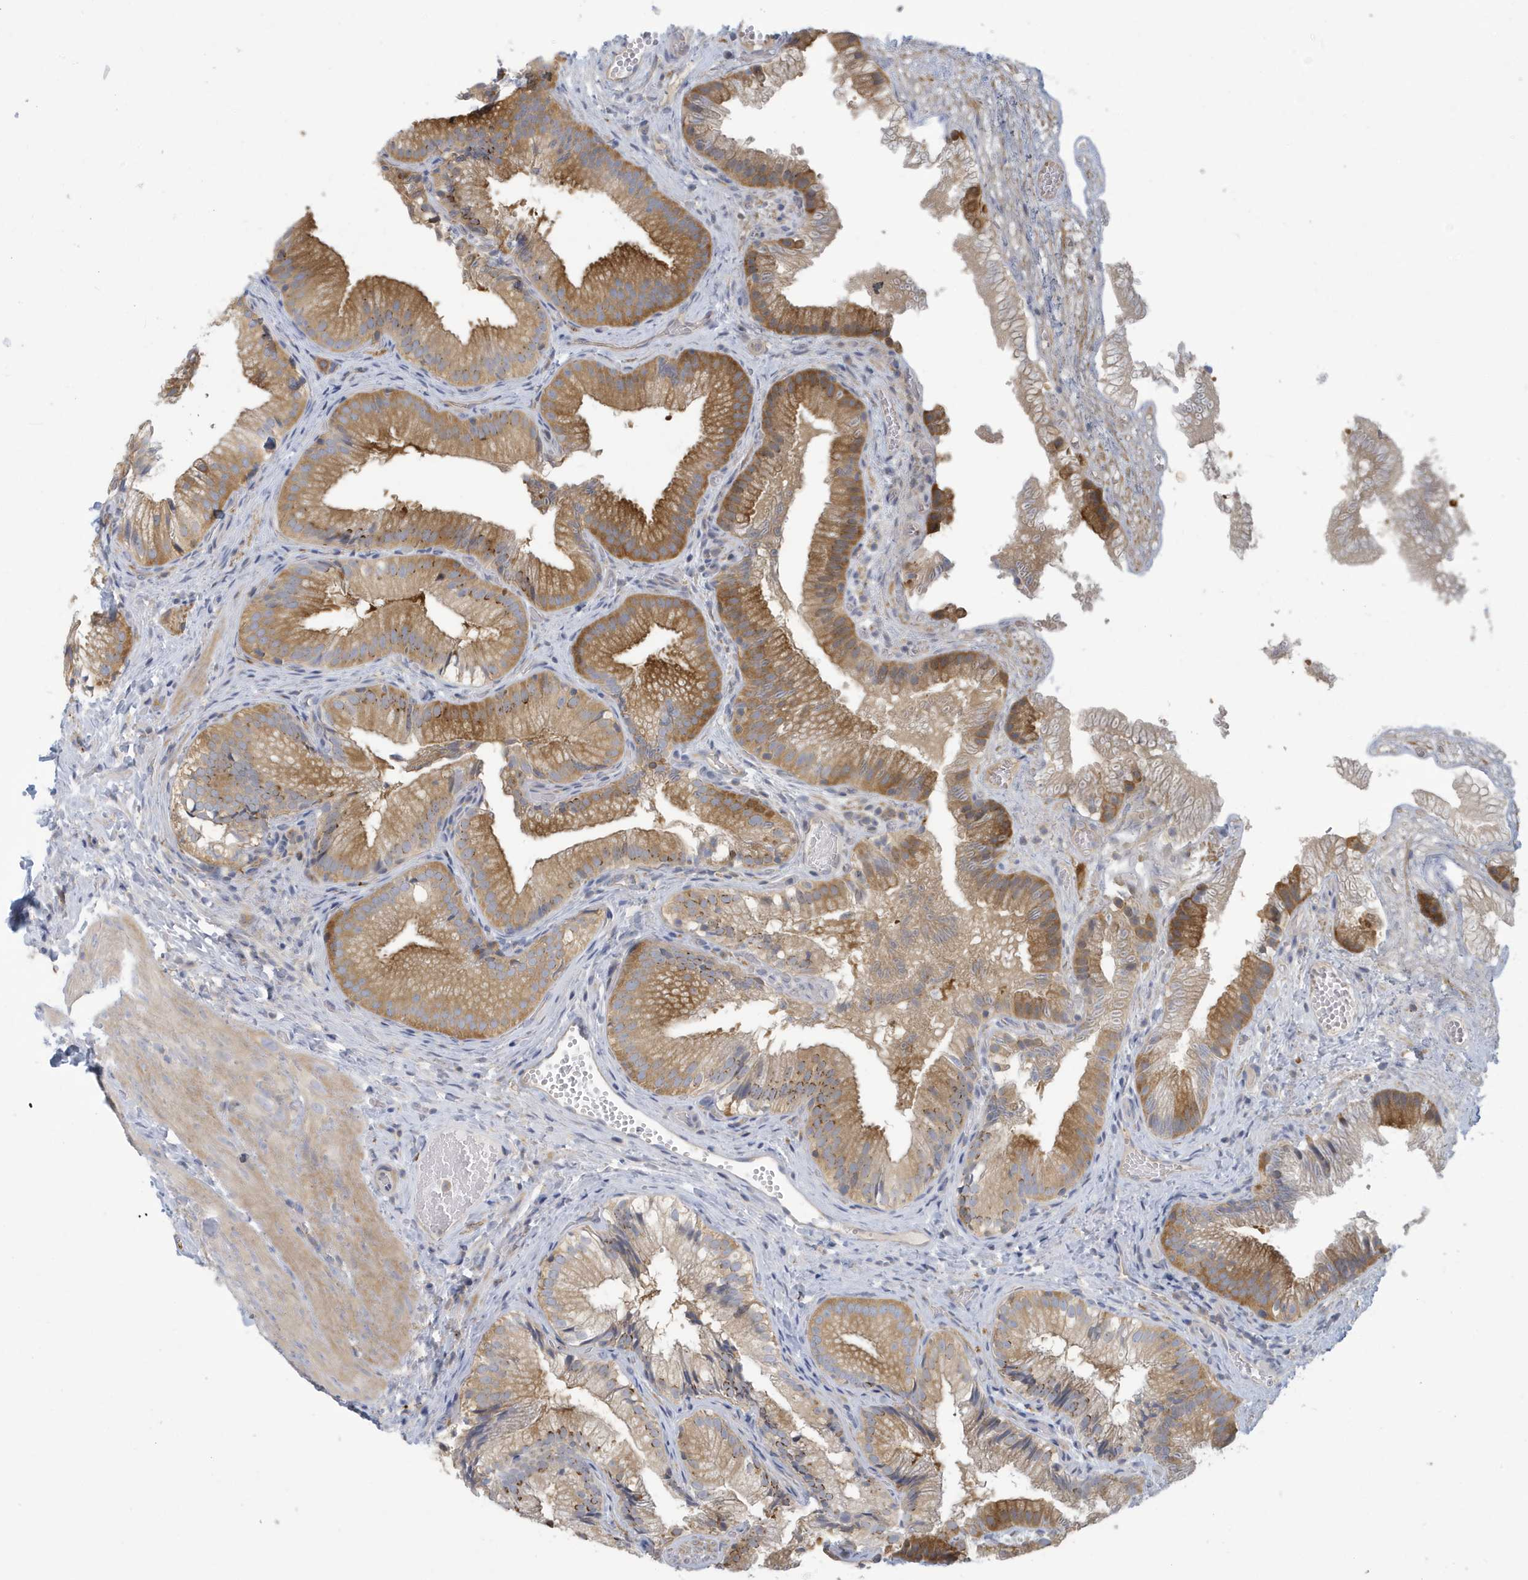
{"staining": {"intensity": "moderate", "quantity": ">75%", "location": "cytoplasmic/membranous"}, "tissue": "gallbladder", "cell_type": "Glandular cells", "image_type": "normal", "snomed": [{"axis": "morphology", "description": "Normal tissue, NOS"}, {"axis": "topography", "description": "Gallbladder"}], "caption": "Immunohistochemistry (IHC) staining of normal gallbladder, which reveals medium levels of moderate cytoplasmic/membranous expression in approximately >75% of glandular cells indicating moderate cytoplasmic/membranous protein positivity. The staining was performed using DAB (3,3'-diaminobenzidine) (brown) for protein detection and nuclei were counterstained in hematoxylin (blue).", "gene": "VTA1", "patient": {"sex": "female", "age": 30}}